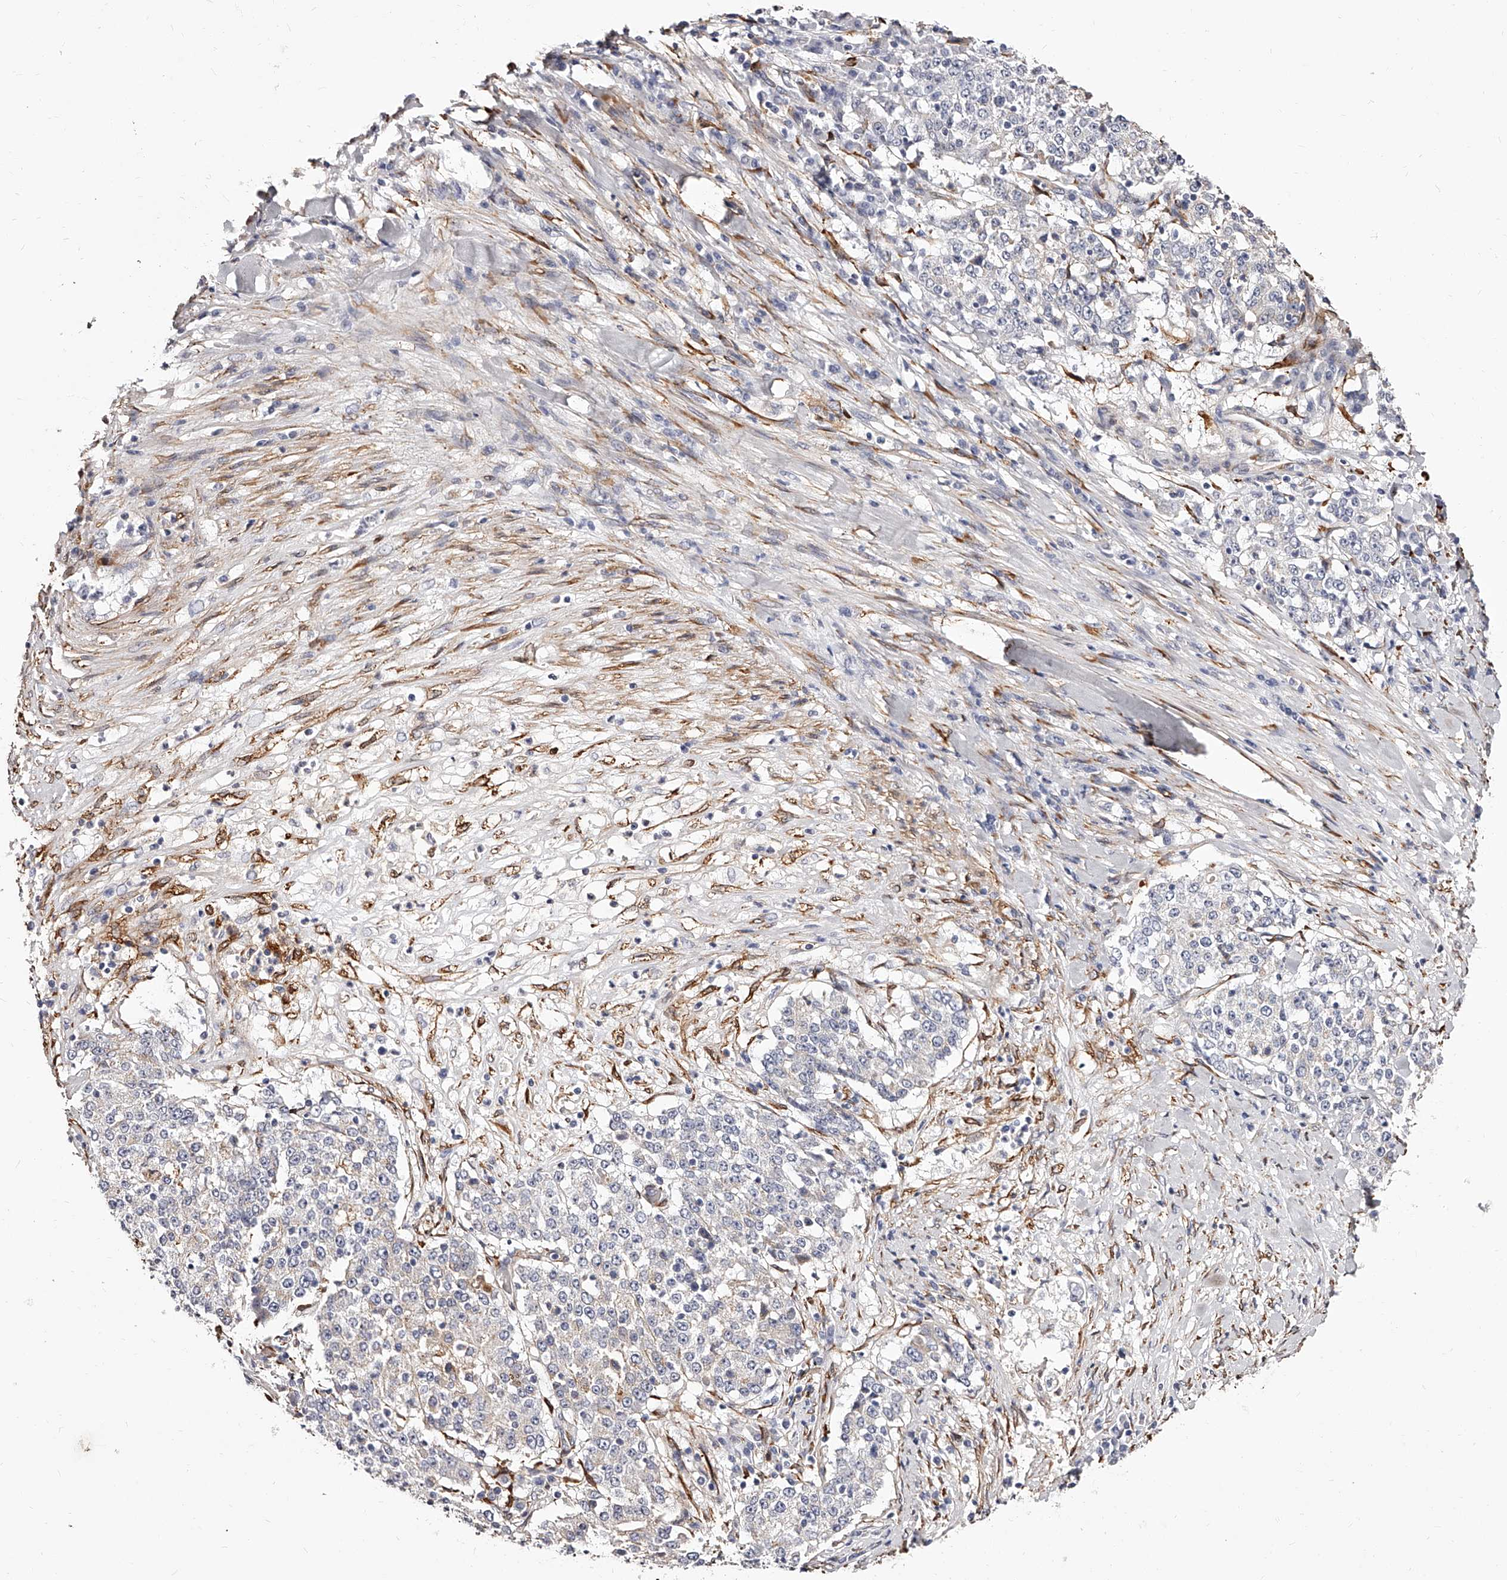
{"staining": {"intensity": "negative", "quantity": "none", "location": "none"}, "tissue": "stomach cancer", "cell_type": "Tumor cells", "image_type": "cancer", "snomed": [{"axis": "morphology", "description": "Adenocarcinoma, NOS"}, {"axis": "topography", "description": "Stomach"}], "caption": "Image shows no significant protein positivity in tumor cells of stomach cancer.", "gene": "CD82", "patient": {"sex": "male", "age": 59}}